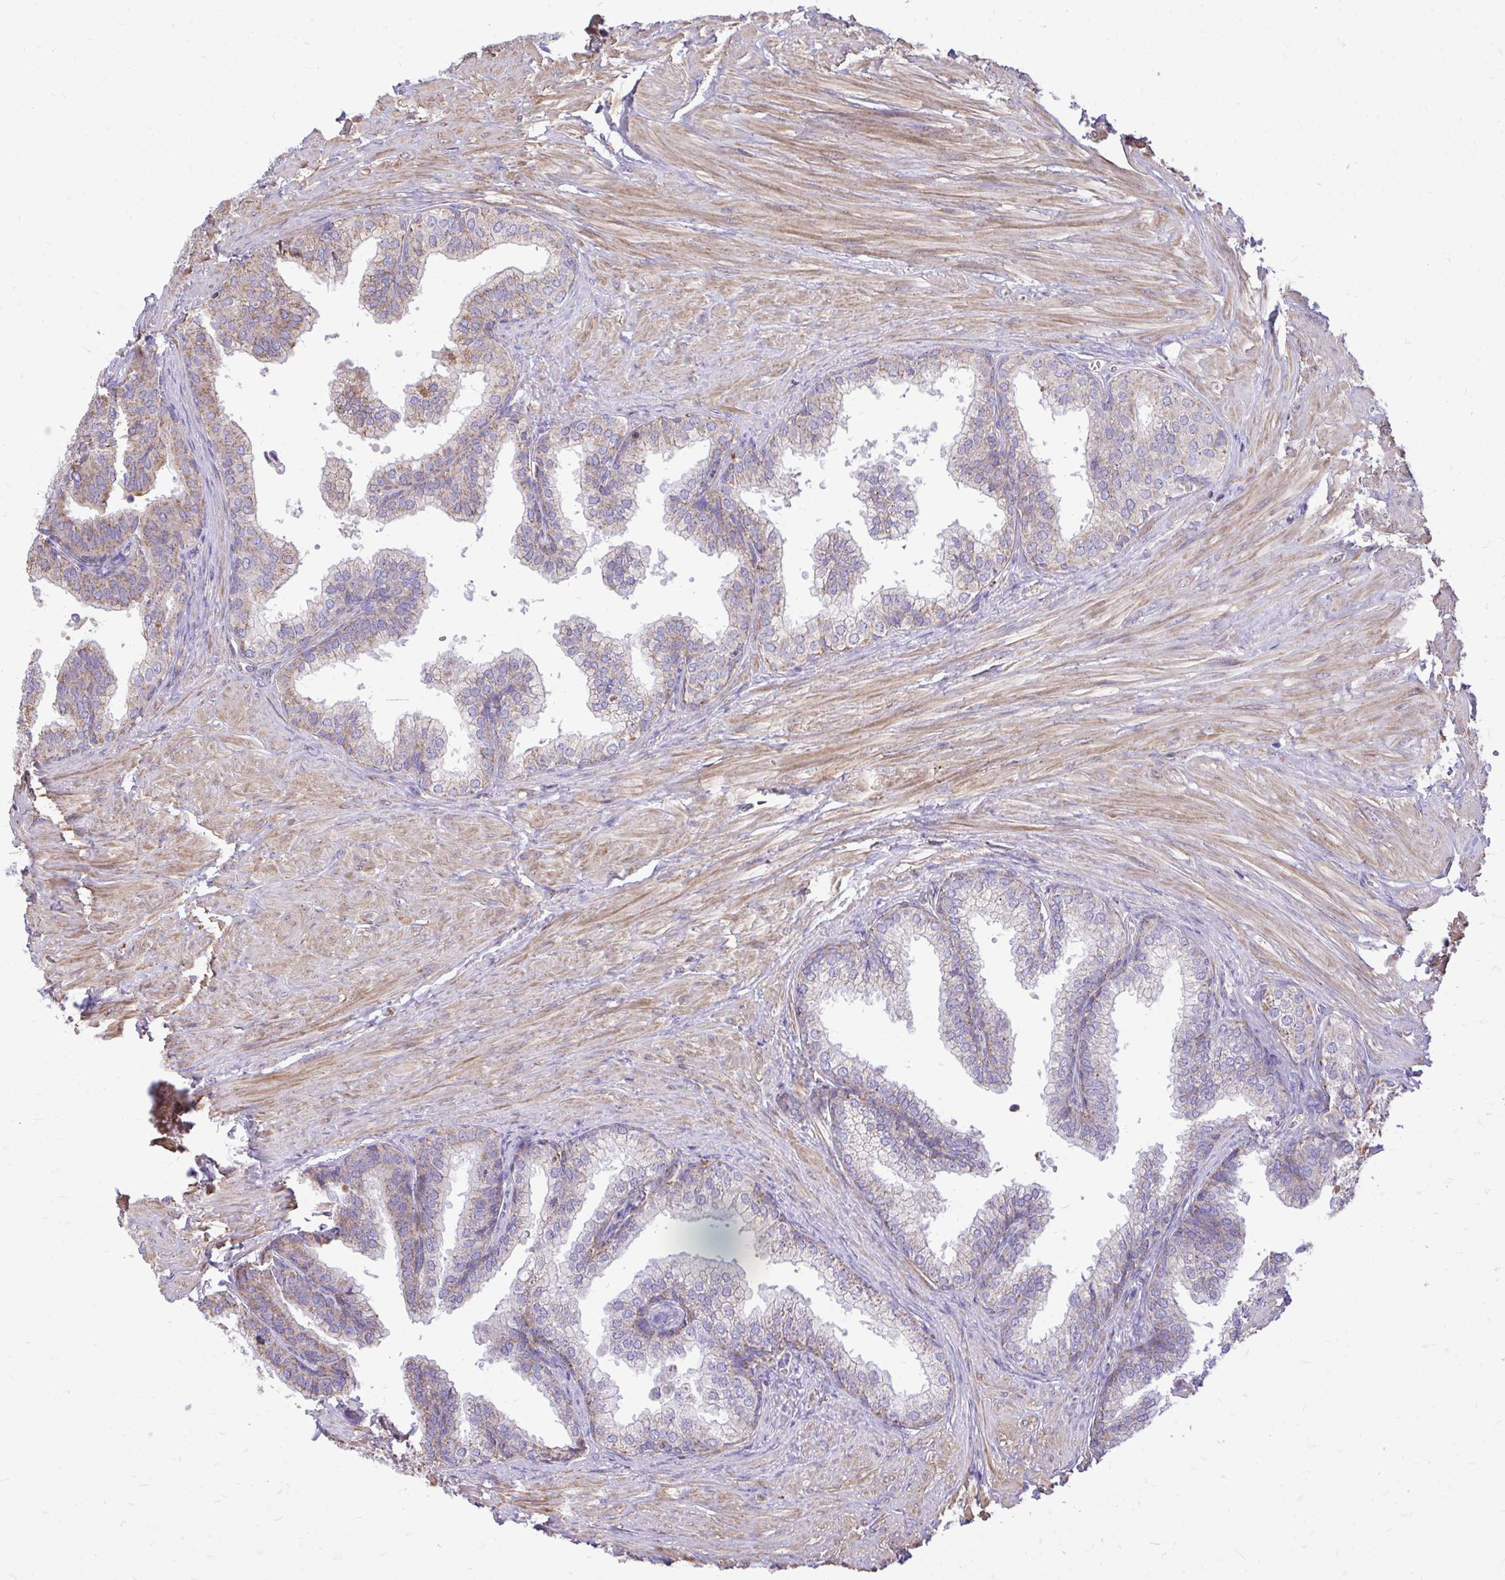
{"staining": {"intensity": "moderate", "quantity": "<25%", "location": "cytoplasmic/membranous"}, "tissue": "prostate", "cell_type": "Glandular cells", "image_type": "normal", "snomed": [{"axis": "morphology", "description": "Normal tissue, NOS"}, {"axis": "topography", "description": "Prostate"}, {"axis": "topography", "description": "Peripheral nerve tissue"}], "caption": "DAB immunohistochemical staining of normal human prostate displays moderate cytoplasmic/membranous protein expression in about <25% of glandular cells.", "gene": "ATP13A2", "patient": {"sex": "male", "age": 55}}